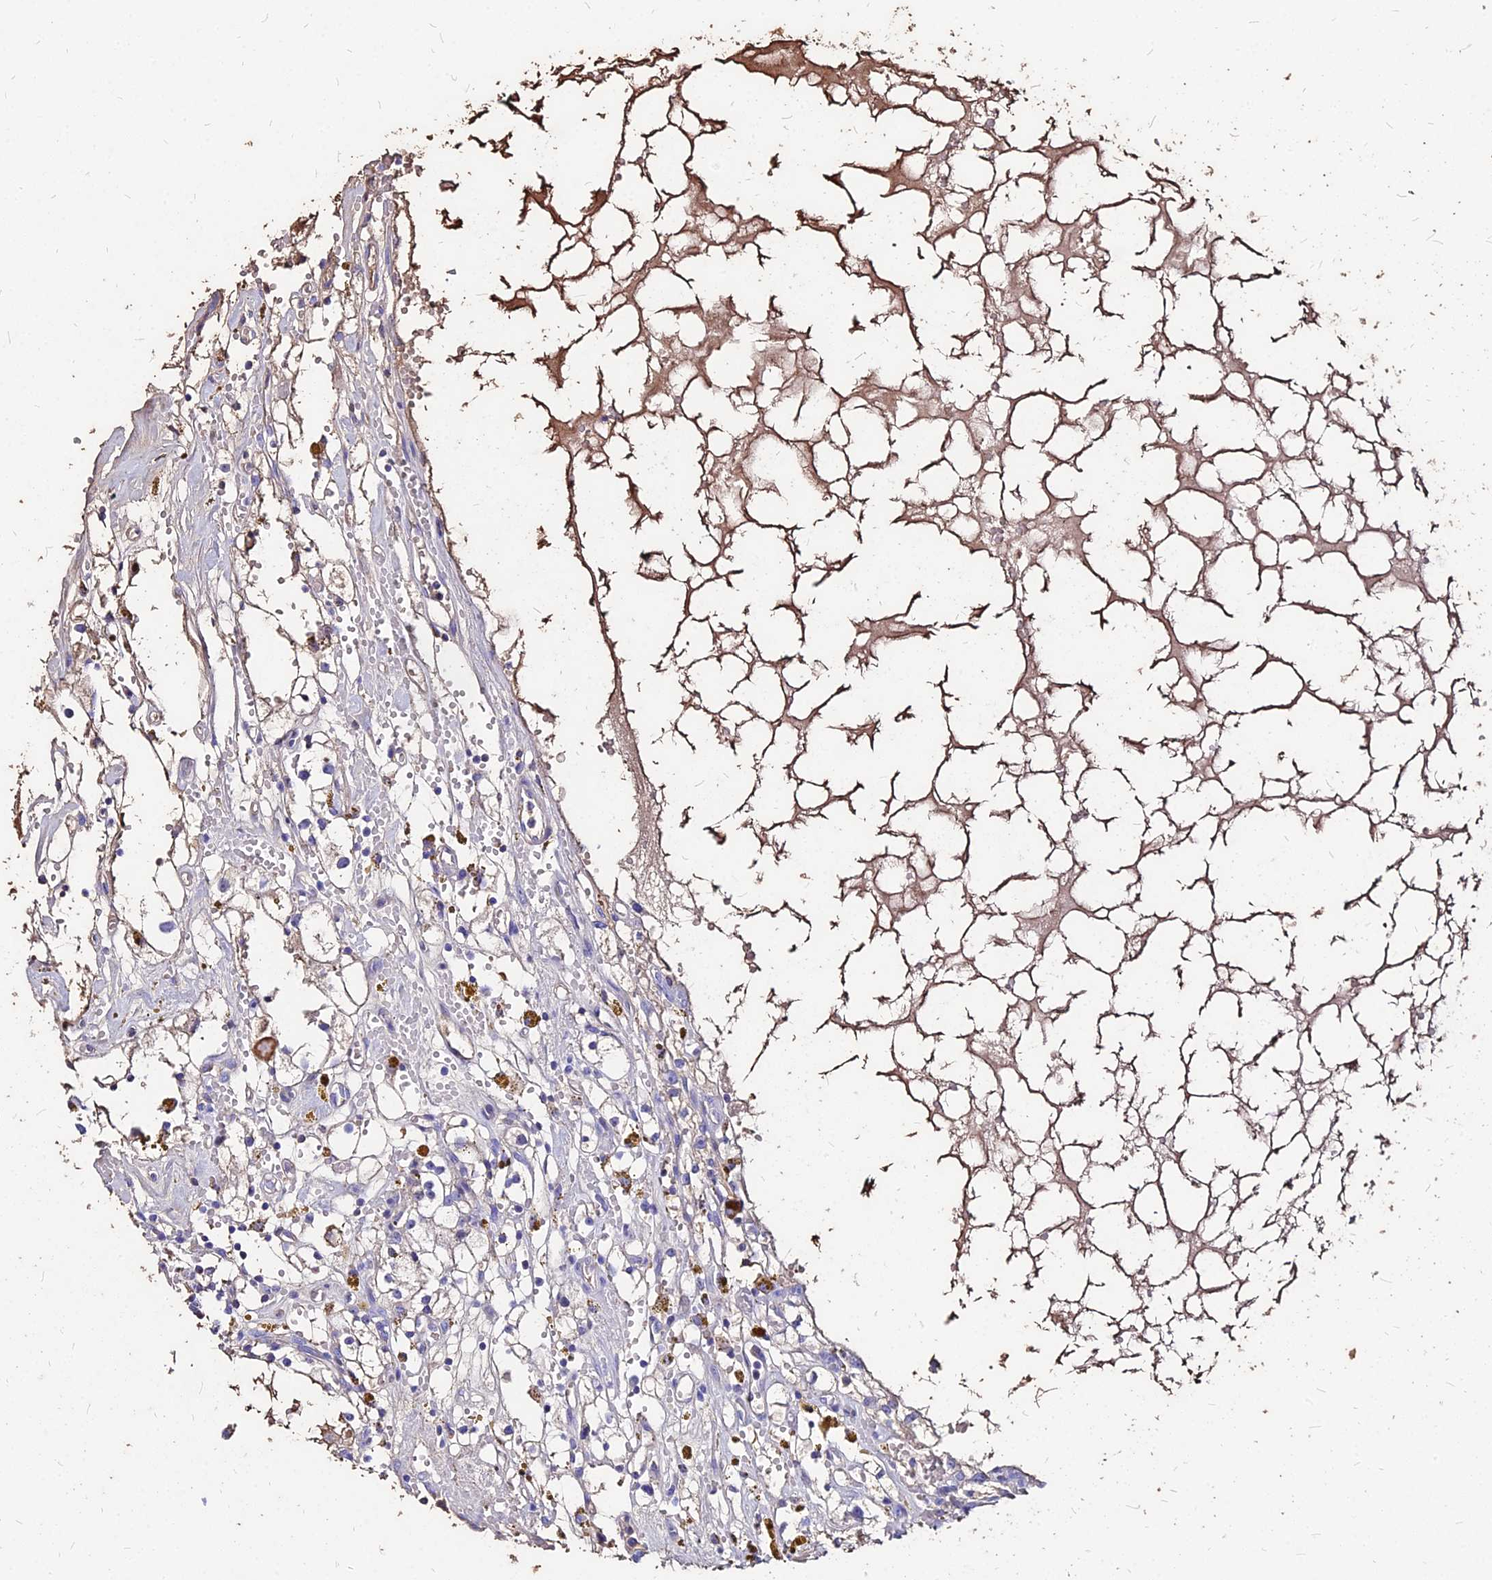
{"staining": {"intensity": "negative", "quantity": "none", "location": "none"}, "tissue": "renal cancer", "cell_type": "Tumor cells", "image_type": "cancer", "snomed": [{"axis": "morphology", "description": "Adenocarcinoma, NOS"}, {"axis": "topography", "description": "Kidney"}], "caption": "The IHC micrograph has no significant positivity in tumor cells of renal cancer tissue. The staining is performed using DAB brown chromogen with nuclei counter-stained in using hematoxylin.", "gene": "NME5", "patient": {"sex": "male", "age": 56}}